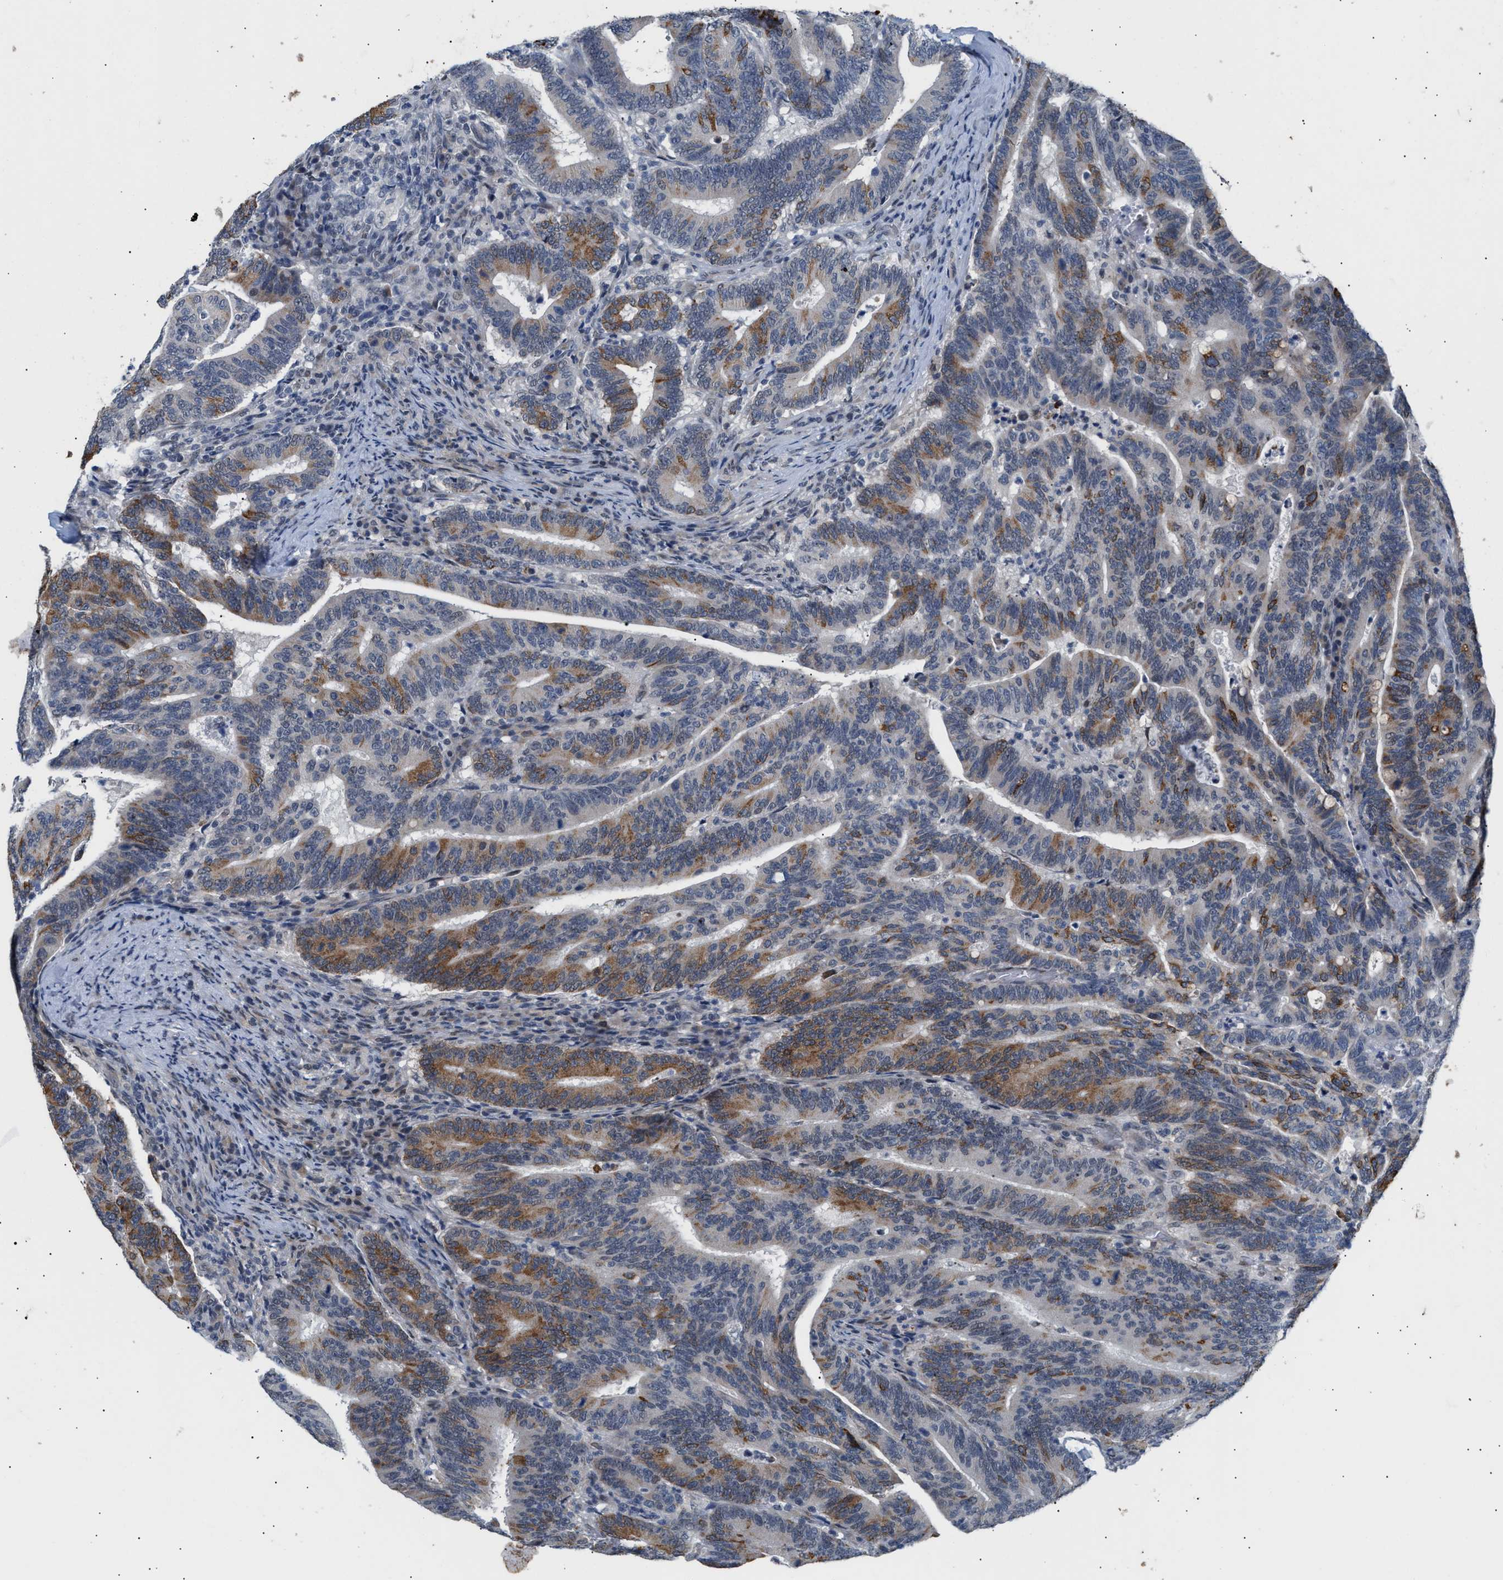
{"staining": {"intensity": "moderate", "quantity": ">75%", "location": "cytoplasmic/membranous"}, "tissue": "colorectal cancer", "cell_type": "Tumor cells", "image_type": "cancer", "snomed": [{"axis": "morphology", "description": "Adenocarcinoma, NOS"}, {"axis": "topography", "description": "Colon"}], "caption": "Immunohistochemistry (IHC) staining of adenocarcinoma (colorectal), which displays medium levels of moderate cytoplasmic/membranous positivity in approximately >75% of tumor cells indicating moderate cytoplasmic/membranous protein staining. The staining was performed using DAB (3,3'-diaminobenzidine) (brown) for protein detection and nuclei were counterstained in hematoxylin (blue).", "gene": "TXNRD3", "patient": {"sex": "female", "age": 66}}